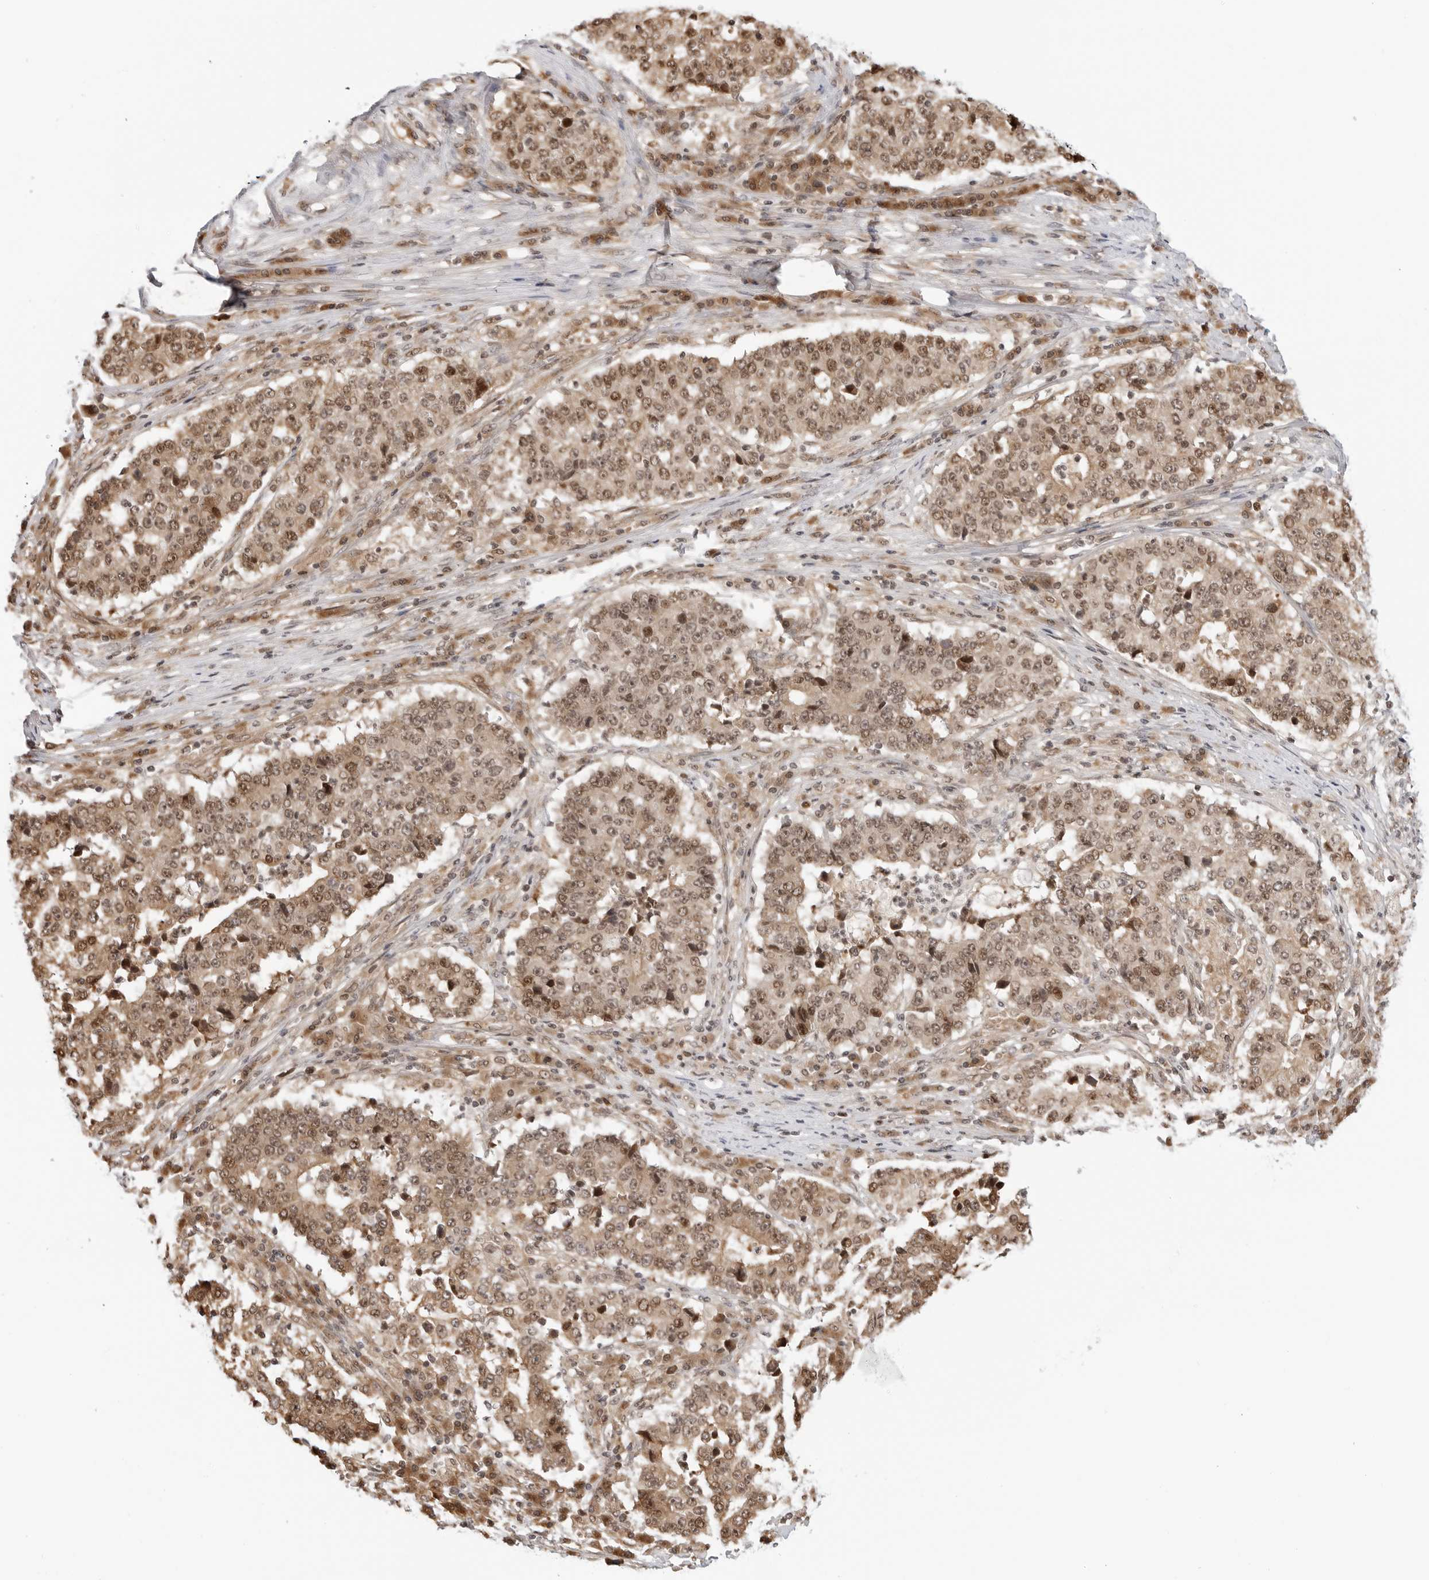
{"staining": {"intensity": "moderate", "quantity": ">75%", "location": "cytoplasmic/membranous,nuclear"}, "tissue": "stomach cancer", "cell_type": "Tumor cells", "image_type": "cancer", "snomed": [{"axis": "morphology", "description": "Adenocarcinoma, NOS"}, {"axis": "topography", "description": "Stomach"}], "caption": "Adenocarcinoma (stomach) stained with a protein marker demonstrates moderate staining in tumor cells.", "gene": "TIPRL", "patient": {"sex": "male", "age": 59}}